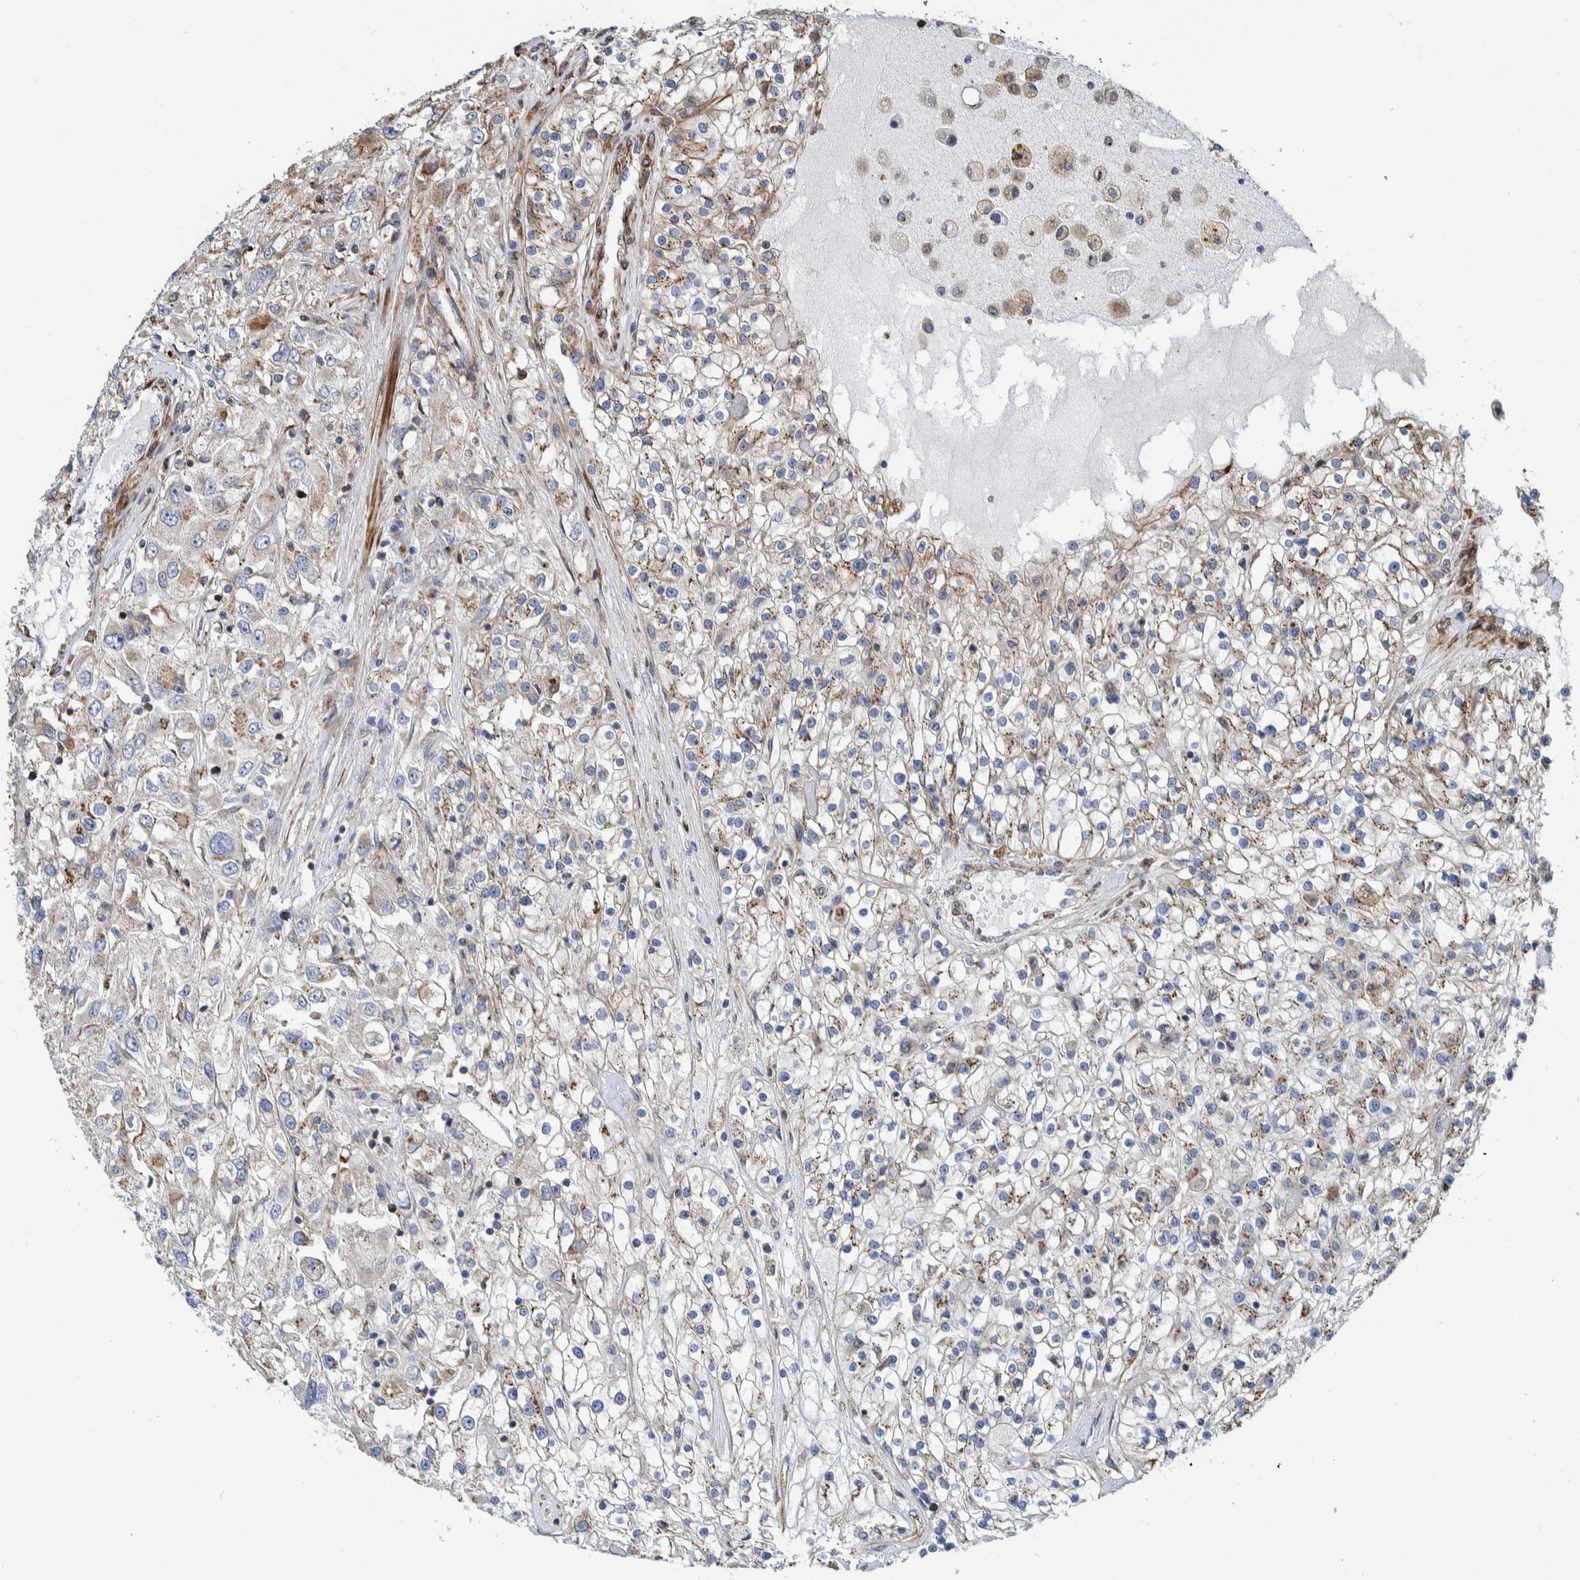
{"staining": {"intensity": "moderate", "quantity": "25%-75%", "location": "cytoplasmic/membranous"}, "tissue": "renal cancer", "cell_type": "Tumor cells", "image_type": "cancer", "snomed": [{"axis": "morphology", "description": "Adenocarcinoma, NOS"}, {"axis": "topography", "description": "Kidney"}], "caption": "Renal cancer (adenocarcinoma) stained for a protein exhibits moderate cytoplasmic/membranous positivity in tumor cells.", "gene": "CCDC57", "patient": {"sex": "female", "age": 52}}